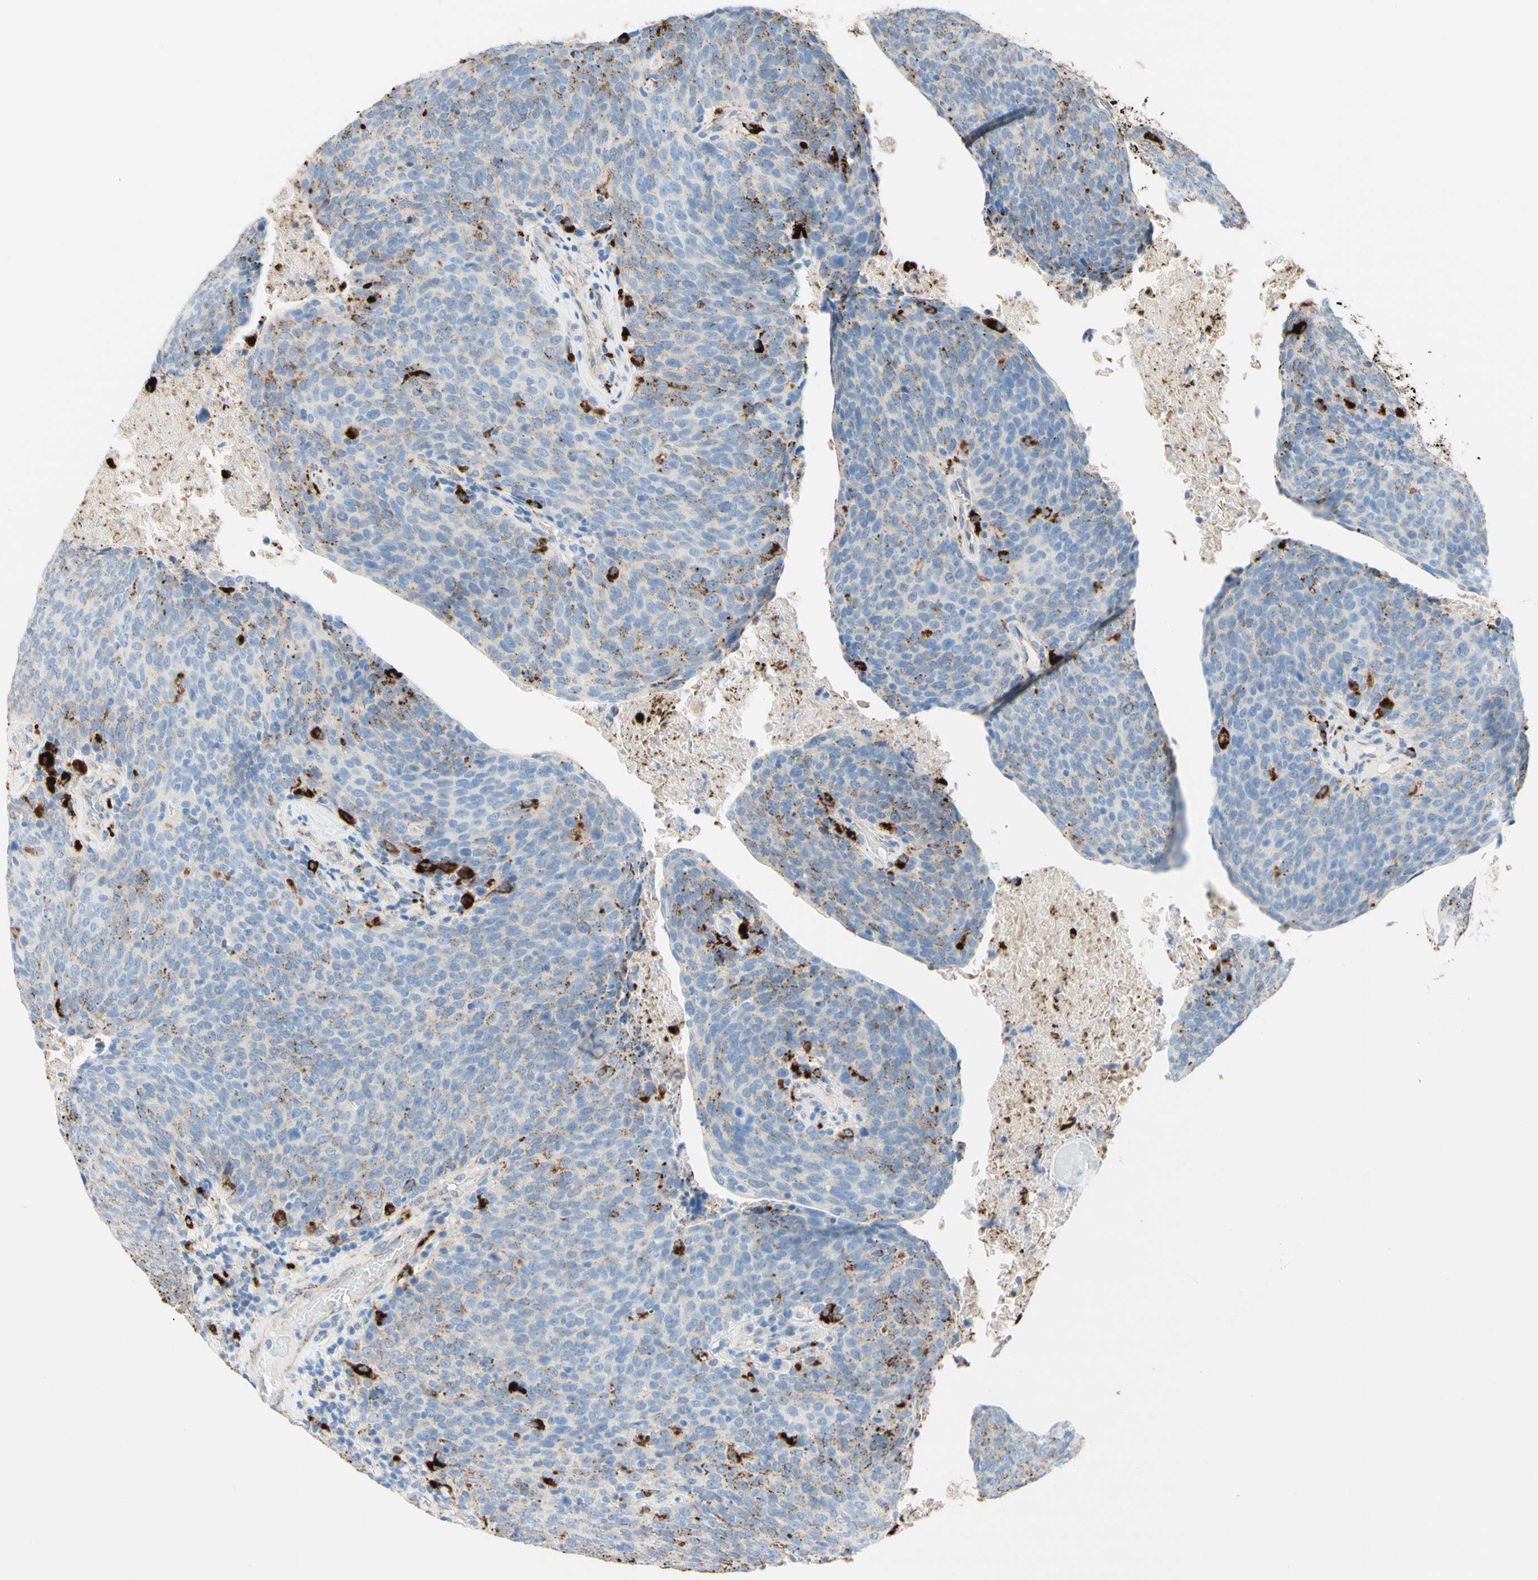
{"staining": {"intensity": "weak", "quantity": "<25%", "location": "cytoplasmic/membranous"}, "tissue": "head and neck cancer", "cell_type": "Tumor cells", "image_type": "cancer", "snomed": [{"axis": "morphology", "description": "Squamous cell carcinoma, NOS"}, {"axis": "morphology", "description": "Squamous cell carcinoma, metastatic, NOS"}, {"axis": "topography", "description": "Lymph node"}, {"axis": "topography", "description": "Head-Neck"}], "caption": "Tumor cells show no significant positivity in squamous cell carcinoma (head and neck).", "gene": "URB2", "patient": {"sex": "male", "age": 62}}